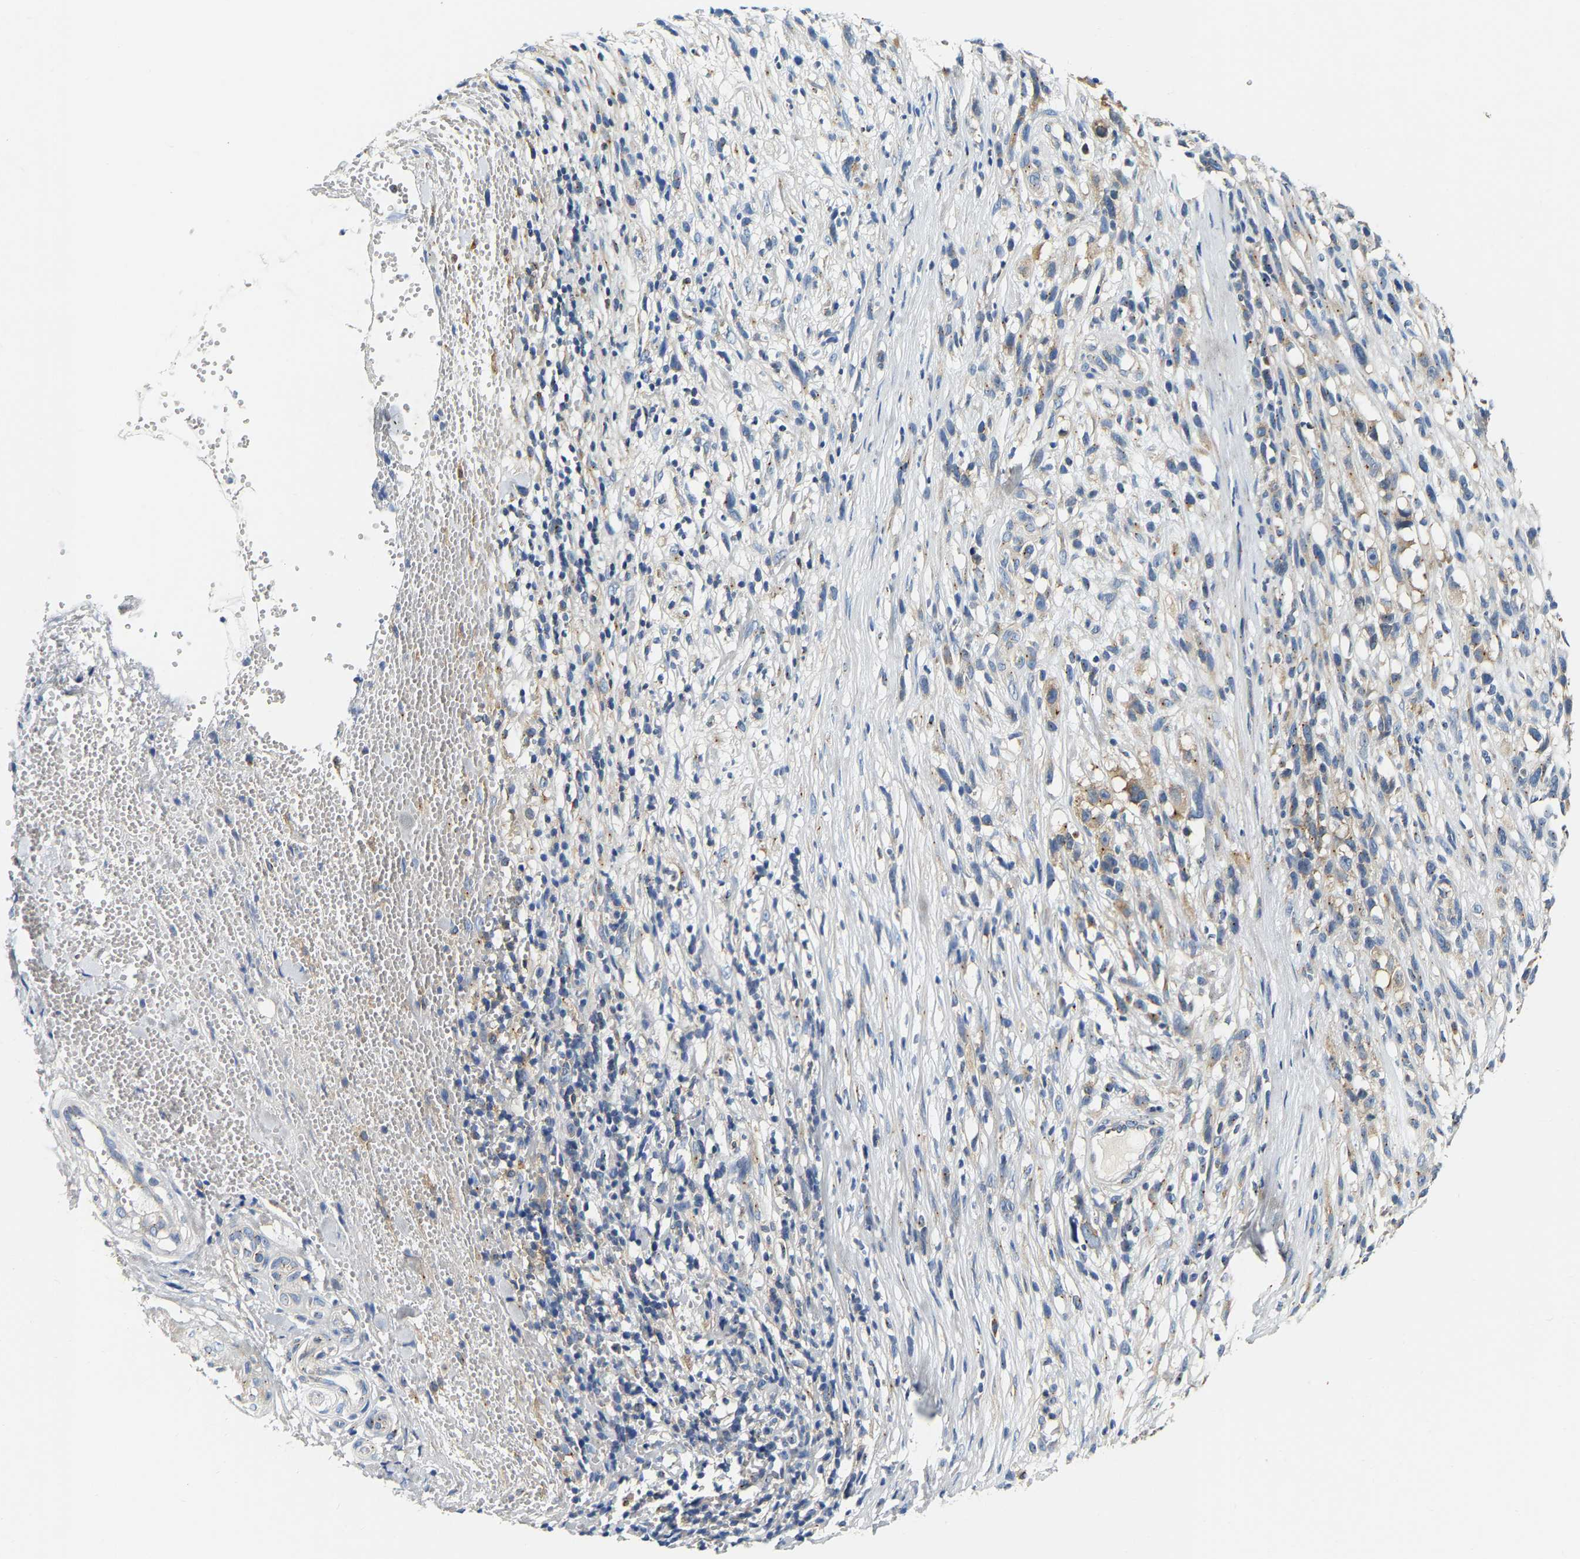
{"staining": {"intensity": "weak", "quantity": "<25%", "location": "cytoplasmic/membranous"}, "tissue": "melanoma", "cell_type": "Tumor cells", "image_type": "cancer", "snomed": [{"axis": "morphology", "description": "Malignant melanoma, NOS"}, {"axis": "topography", "description": "Skin"}], "caption": "The micrograph shows no staining of tumor cells in melanoma. Nuclei are stained in blue.", "gene": "PCNT", "patient": {"sex": "female", "age": 55}}